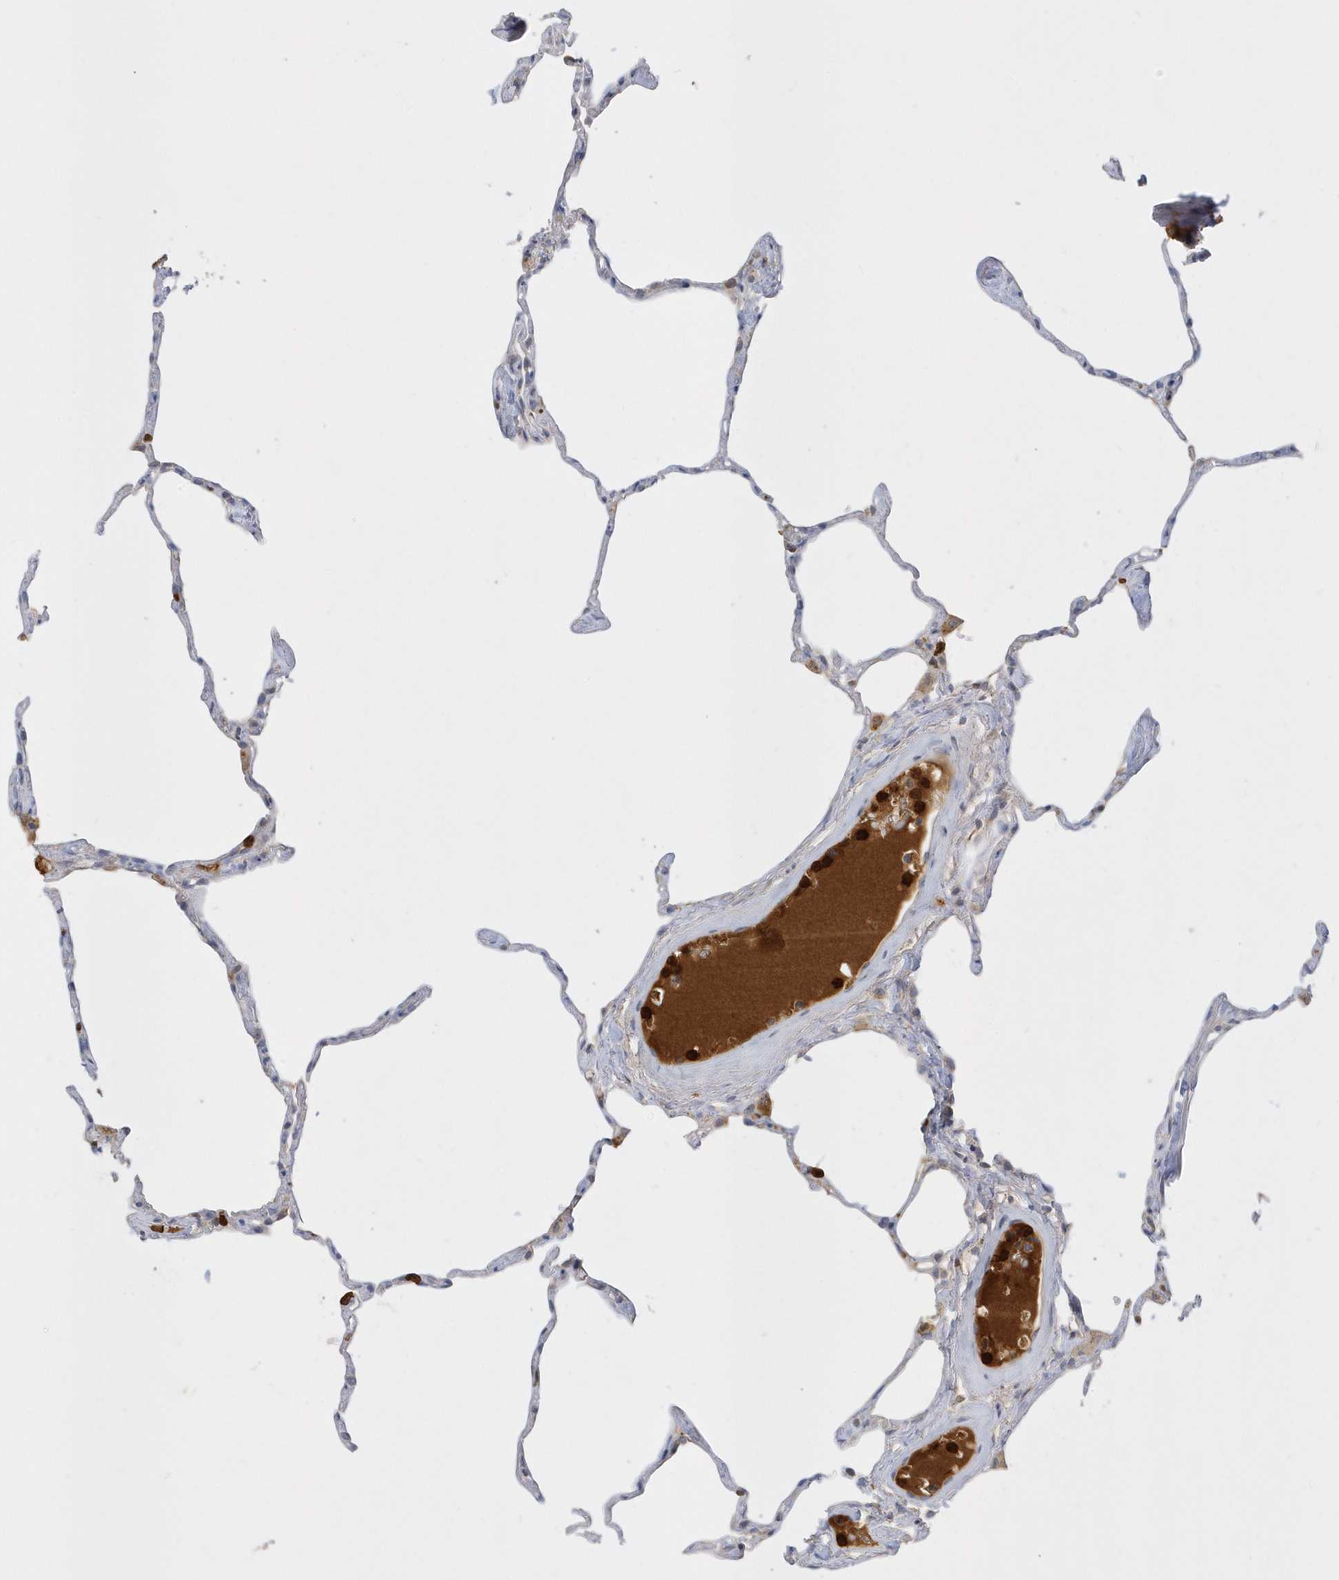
{"staining": {"intensity": "moderate", "quantity": "<25%", "location": "cytoplasmic/membranous"}, "tissue": "lung", "cell_type": "Alveolar cells", "image_type": "normal", "snomed": [{"axis": "morphology", "description": "Normal tissue, NOS"}, {"axis": "topography", "description": "Lung"}], "caption": "The photomicrograph reveals staining of normal lung, revealing moderate cytoplasmic/membranous protein expression (brown color) within alveolar cells.", "gene": "DPP9", "patient": {"sex": "male", "age": 65}}